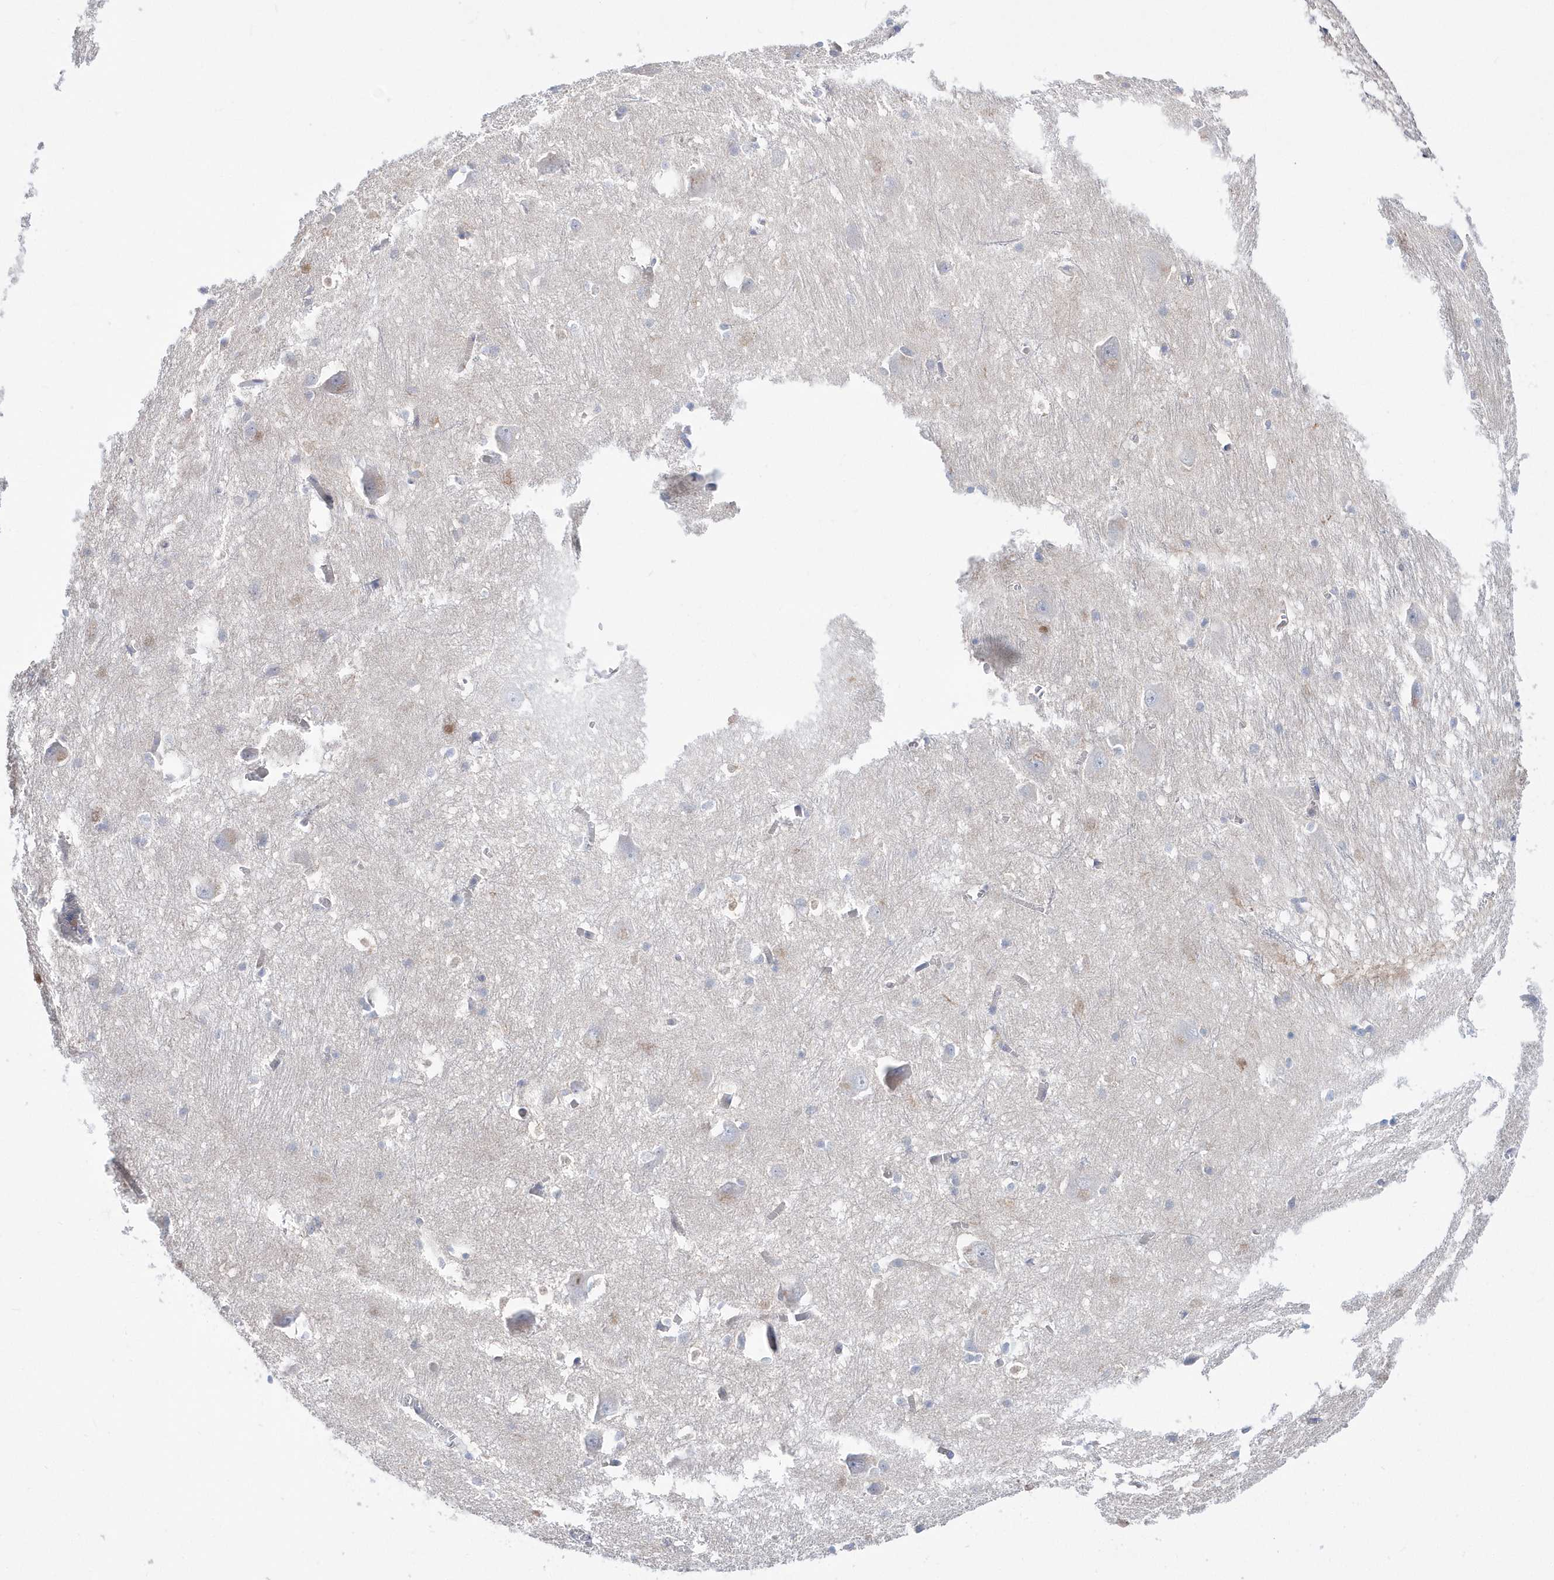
{"staining": {"intensity": "weak", "quantity": "<25%", "location": "cytoplasmic/membranous"}, "tissue": "caudate", "cell_type": "Glial cells", "image_type": "normal", "snomed": [{"axis": "morphology", "description": "Normal tissue, NOS"}, {"axis": "topography", "description": "Lateral ventricle wall"}], "caption": "Protein analysis of benign caudate exhibits no significant staining in glial cells. The staining was performed using DAB (3,3'-diaminobenzidine) to visualize the protein expression in brown, while the nuclei were stained in blue with hematoxylin (Magnification: 20x).", "gene": "TMCO6", "patient": {"sex": "male", "age": 37}}